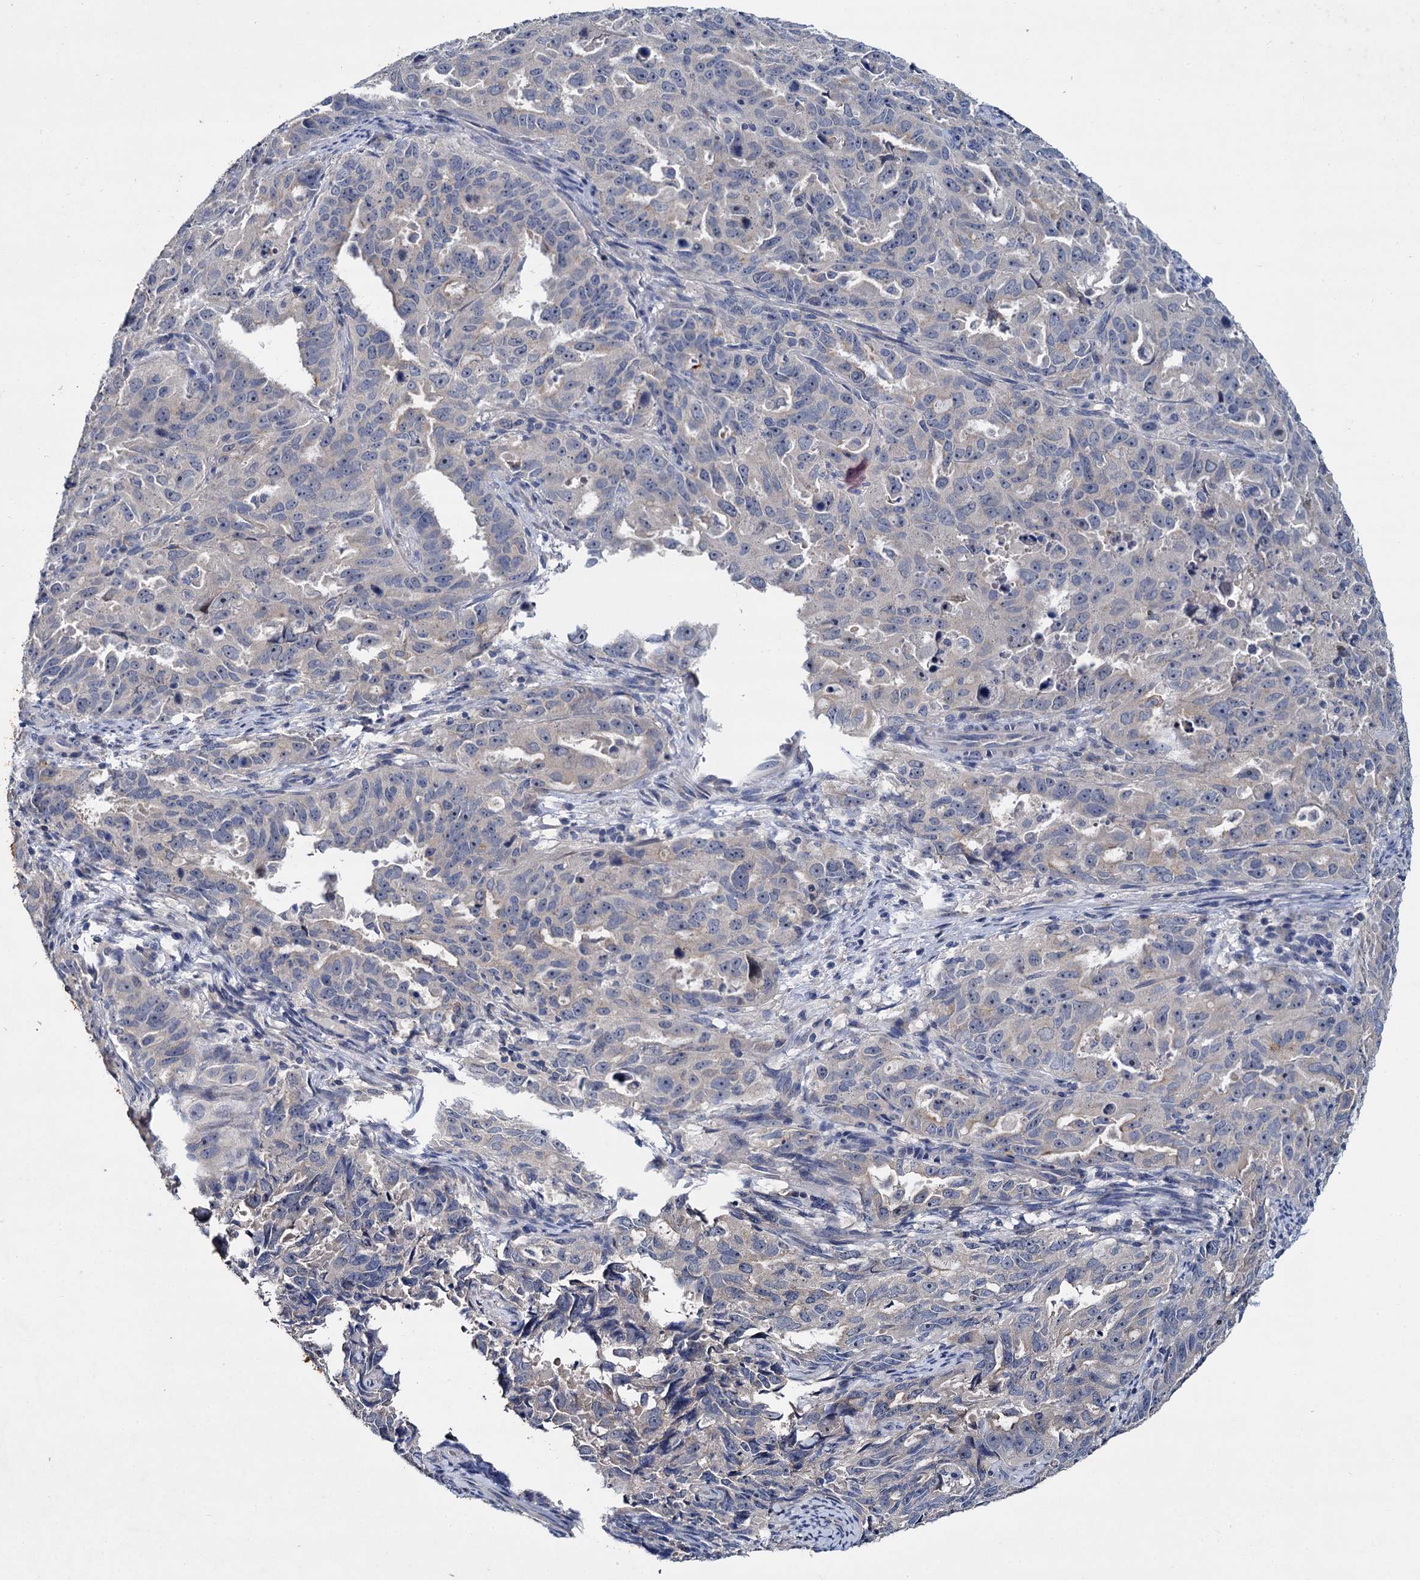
{"staining": {"intensity": "weak", "quantity": "<25%", "location": "cytoplasmic/membranous"}, "tissue": "endometrial cancer", "cell_type": "Tumor cells", "image_type": "cancer", "snomed": [{"axis": "morphology", "description": "Adenocarcinoma, NOS"}, {"axis": "topography", "description": "Endometrium"}], "caption": "Micrograph shows no protein positivity in tumor cells of endometrial adenocarcinoma tissue.", "gene": "ATP9A", "patient": {"sex": "female", "age": 65}}